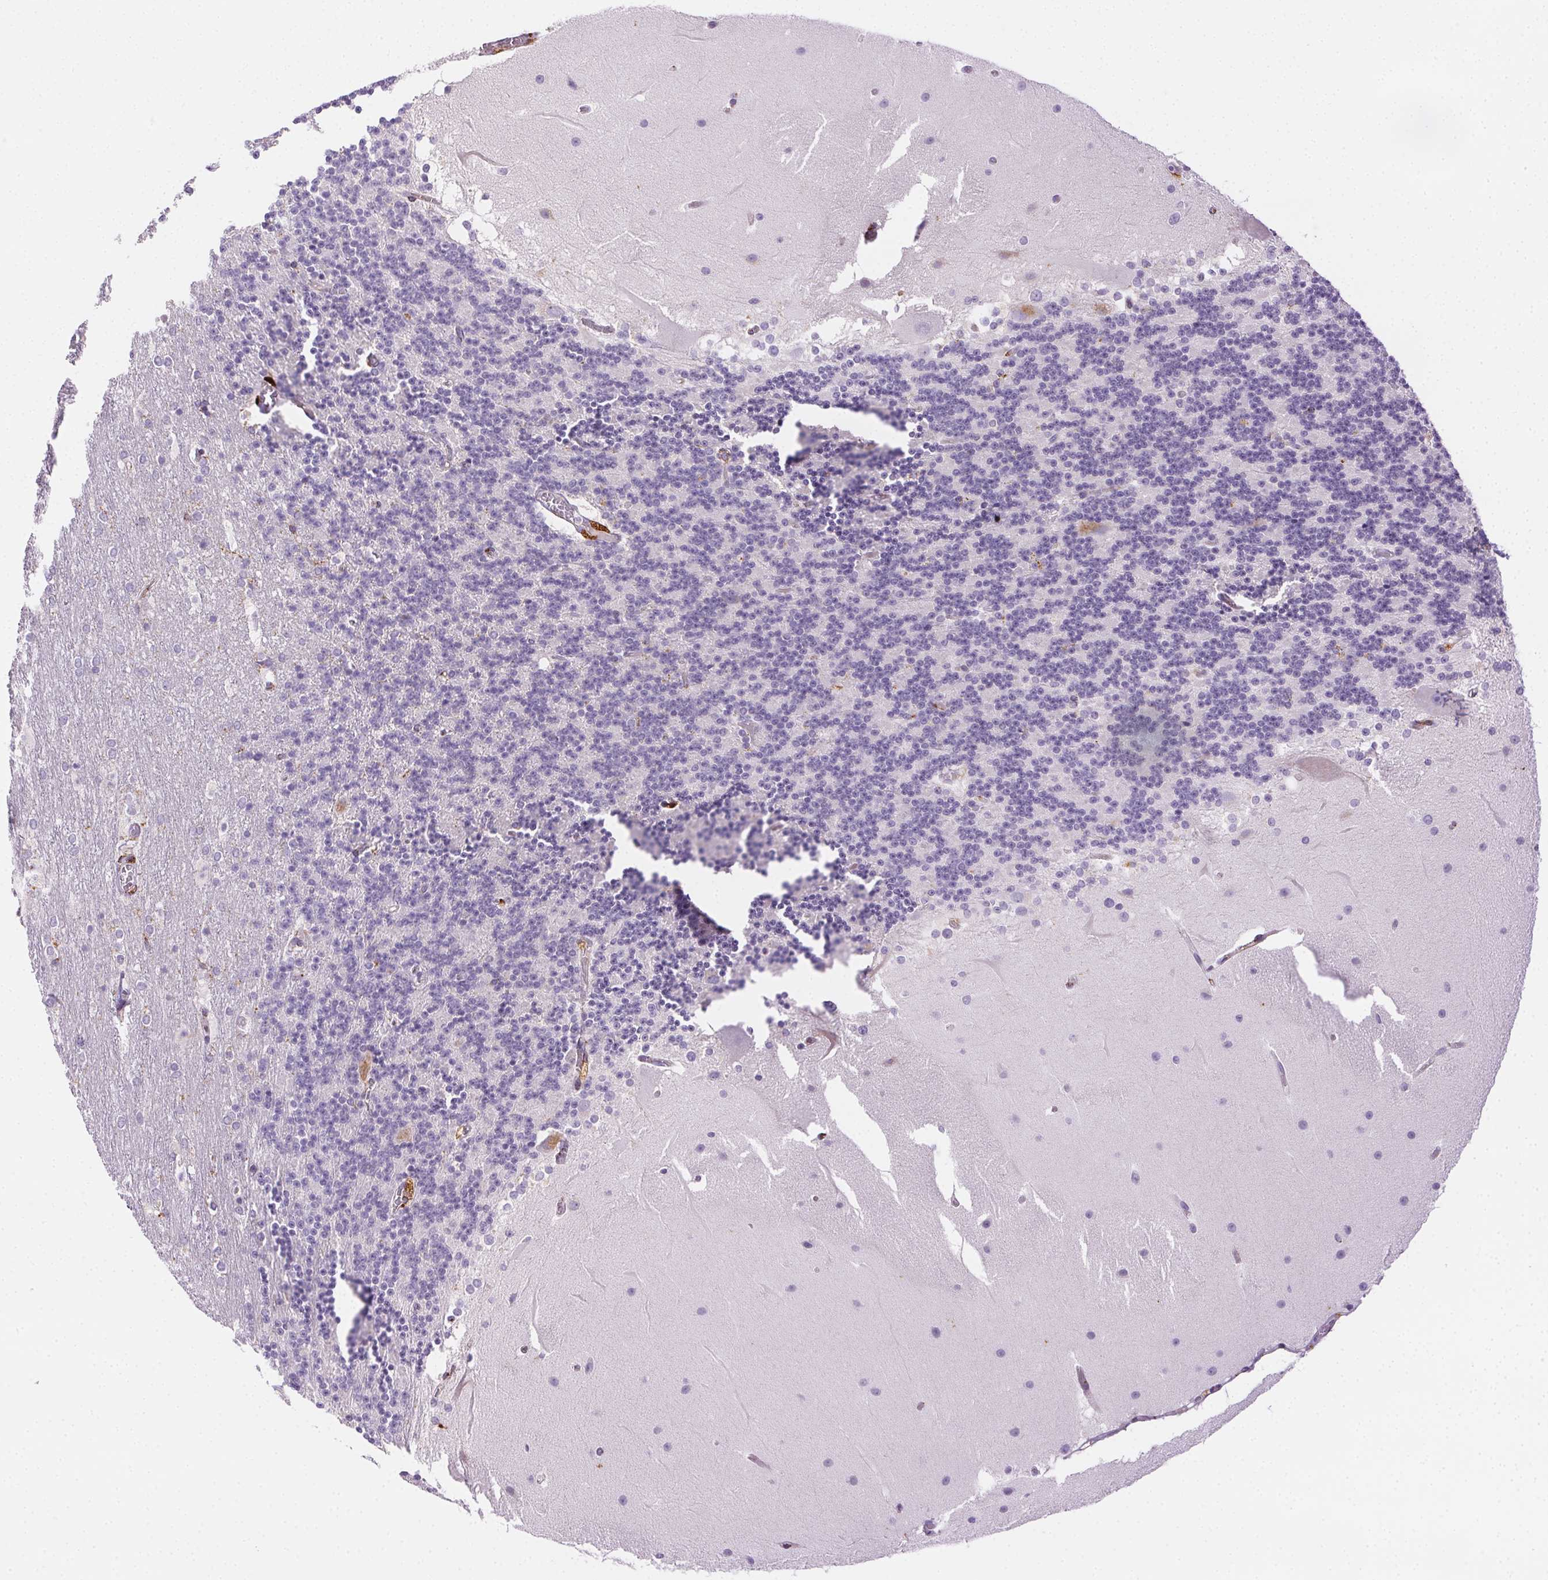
{"staining": {"intensity": "negative", "quantity": "none", "location": "none"}, "tissue": "cerebellum", "cell_type": "Cells in granular layer", "image_type": "normal", "snomed": [{"axis": "morphology", "description": "Normal tissue, NOS"}, {"axis": "topography", "description": "Cerebellum"}], "caption": "Immunohistochemistry photomicrograph of benign cerebellum stained for a protein (brown), which reveals no positivity in cells in granular layer. Nuclei are stained in blue.", "gene": "SCPEP1", "patient": {"sex": "female", "age": 19}}